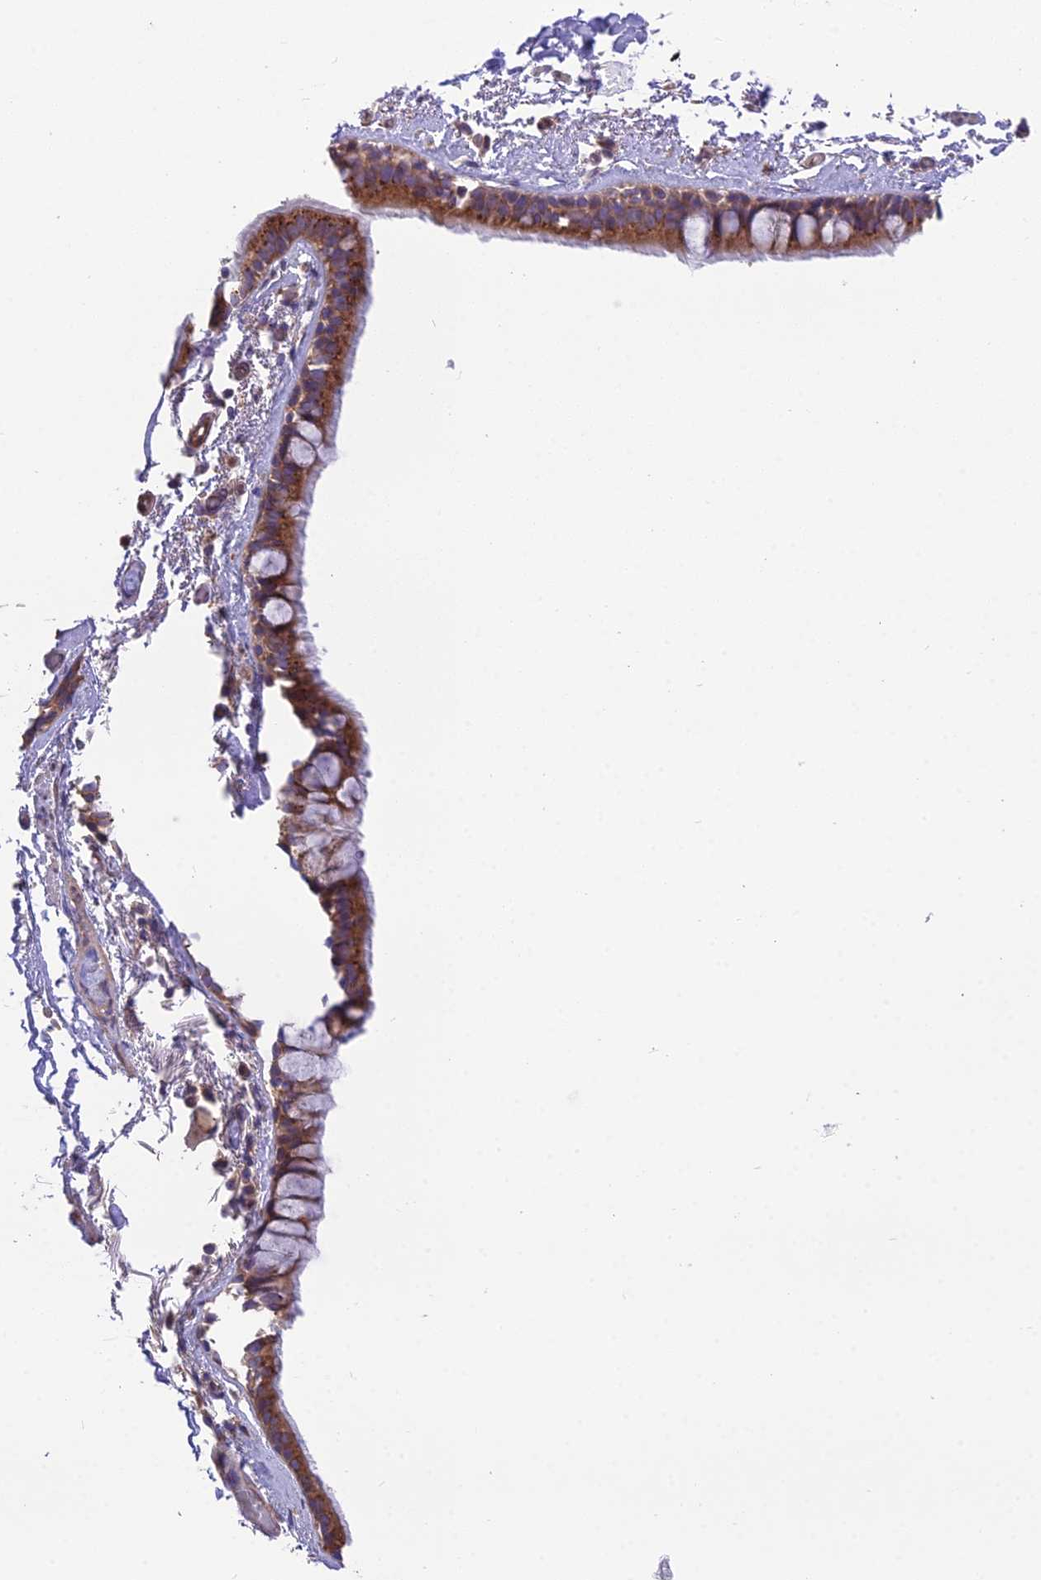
{"staining": {"intensity": "moderate", "quantity": ">75%", "location": "cytoplasmic/membranous"}, "tissue": "bronchus", "cell_type": "Respiratory epithelial cells", "image_type": "normal", "snomed": [{"axis": "morphology", "description": "Normal tissue, NOS"}, {"axis": "topography", "description": "Cartilage tissue"}], "caption": "About >75% of respiratory epithelial cells in benign bronchus reveal moderate cytoplasmic/membranous protein expression as visualized by brown immunohistochemical staining.", "gene": "BLOC1S4", "patient": {"sex": "male", "age": 63}}